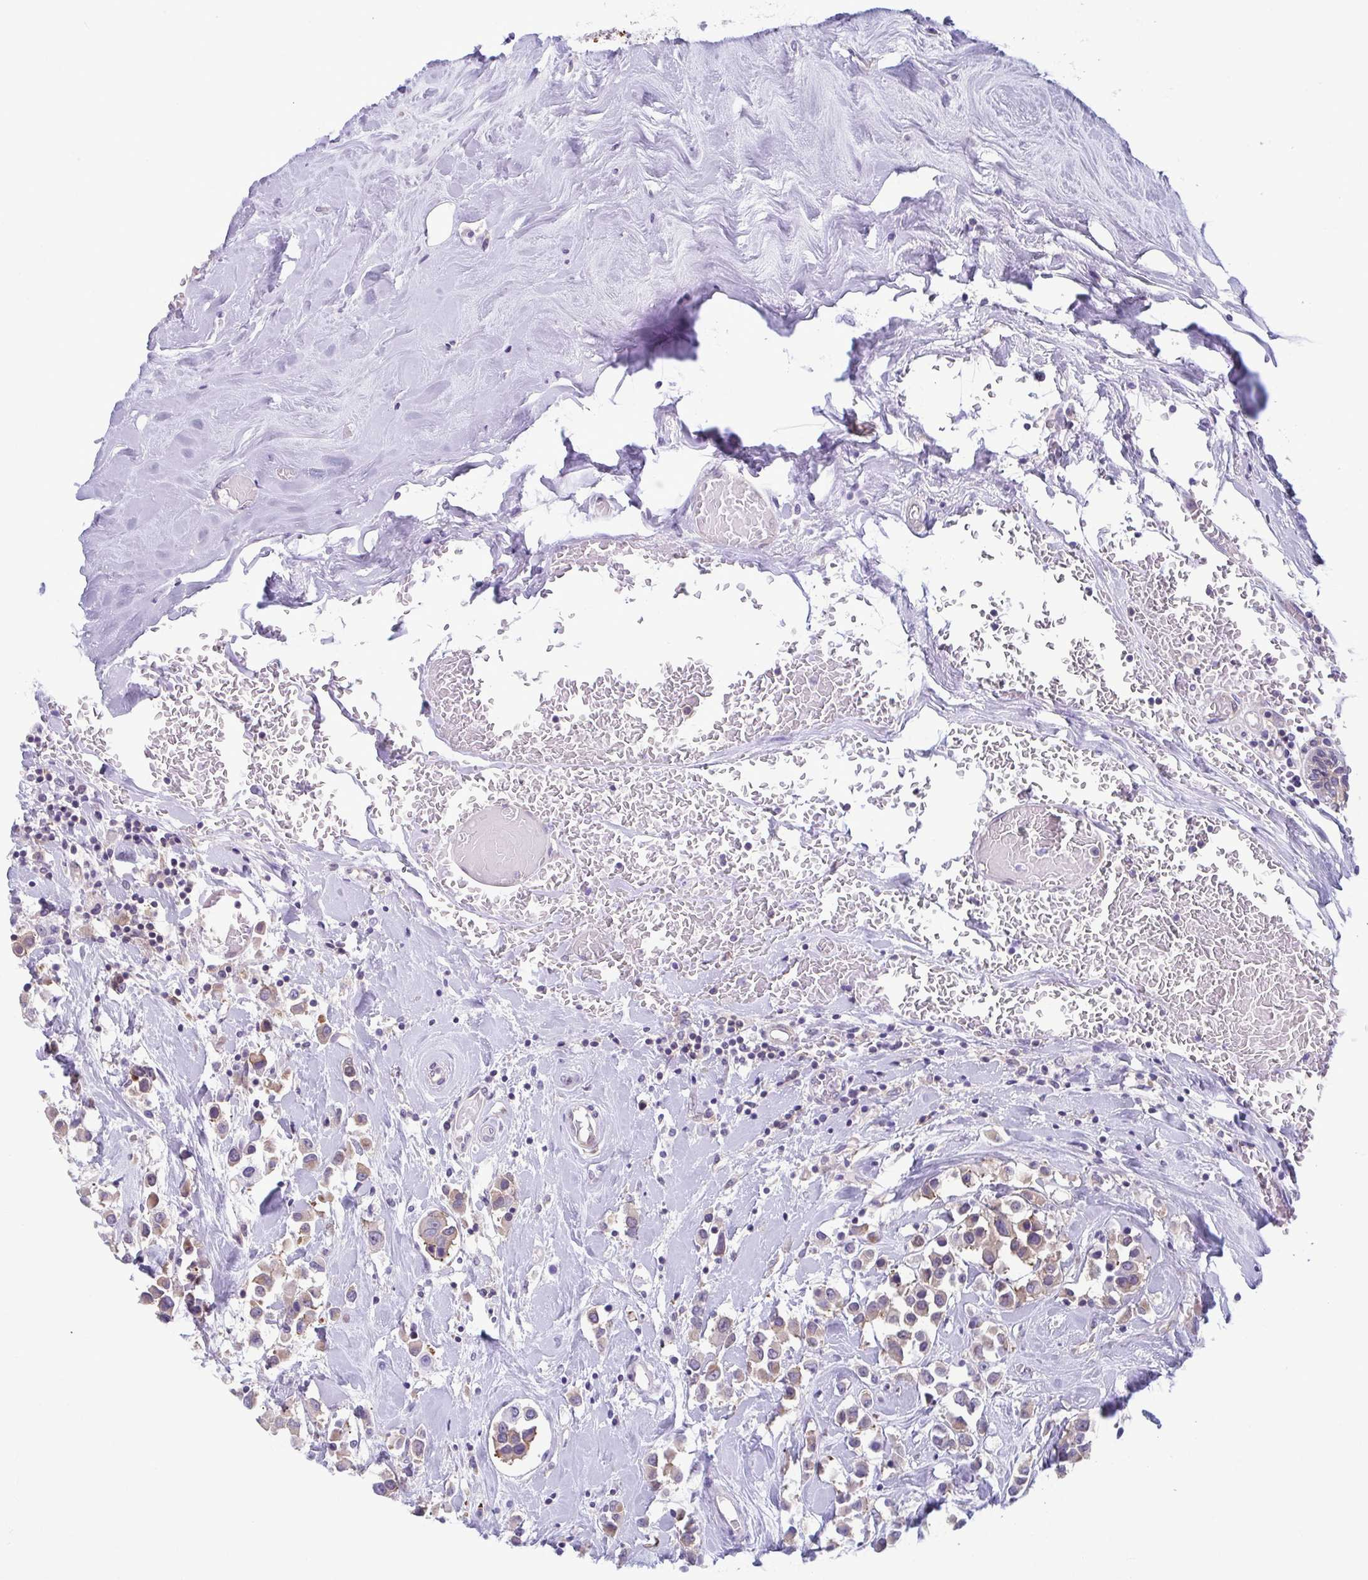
{"staining": {"intensity": "weak", "quantity": ">75%", "location": "cytoplasmic/membranous"}, "tissue": "breast cancer", "cell_type": "Tumor cells", "image_type": "cancer", "snomed": [{"axis": "morphology", "description": "Duct carcinoma"}, {"axis": "topography", "description": "Breast"}], "caption": "Breast infiltrating ductal carcinoma was stained to show a protein in brown. There is low levels of weak cytoplasmic/membranous positivity in approximately >75% of tumor cells.", "gene": "TMEM108", "patient": {"sex": "female", "age": 61}}